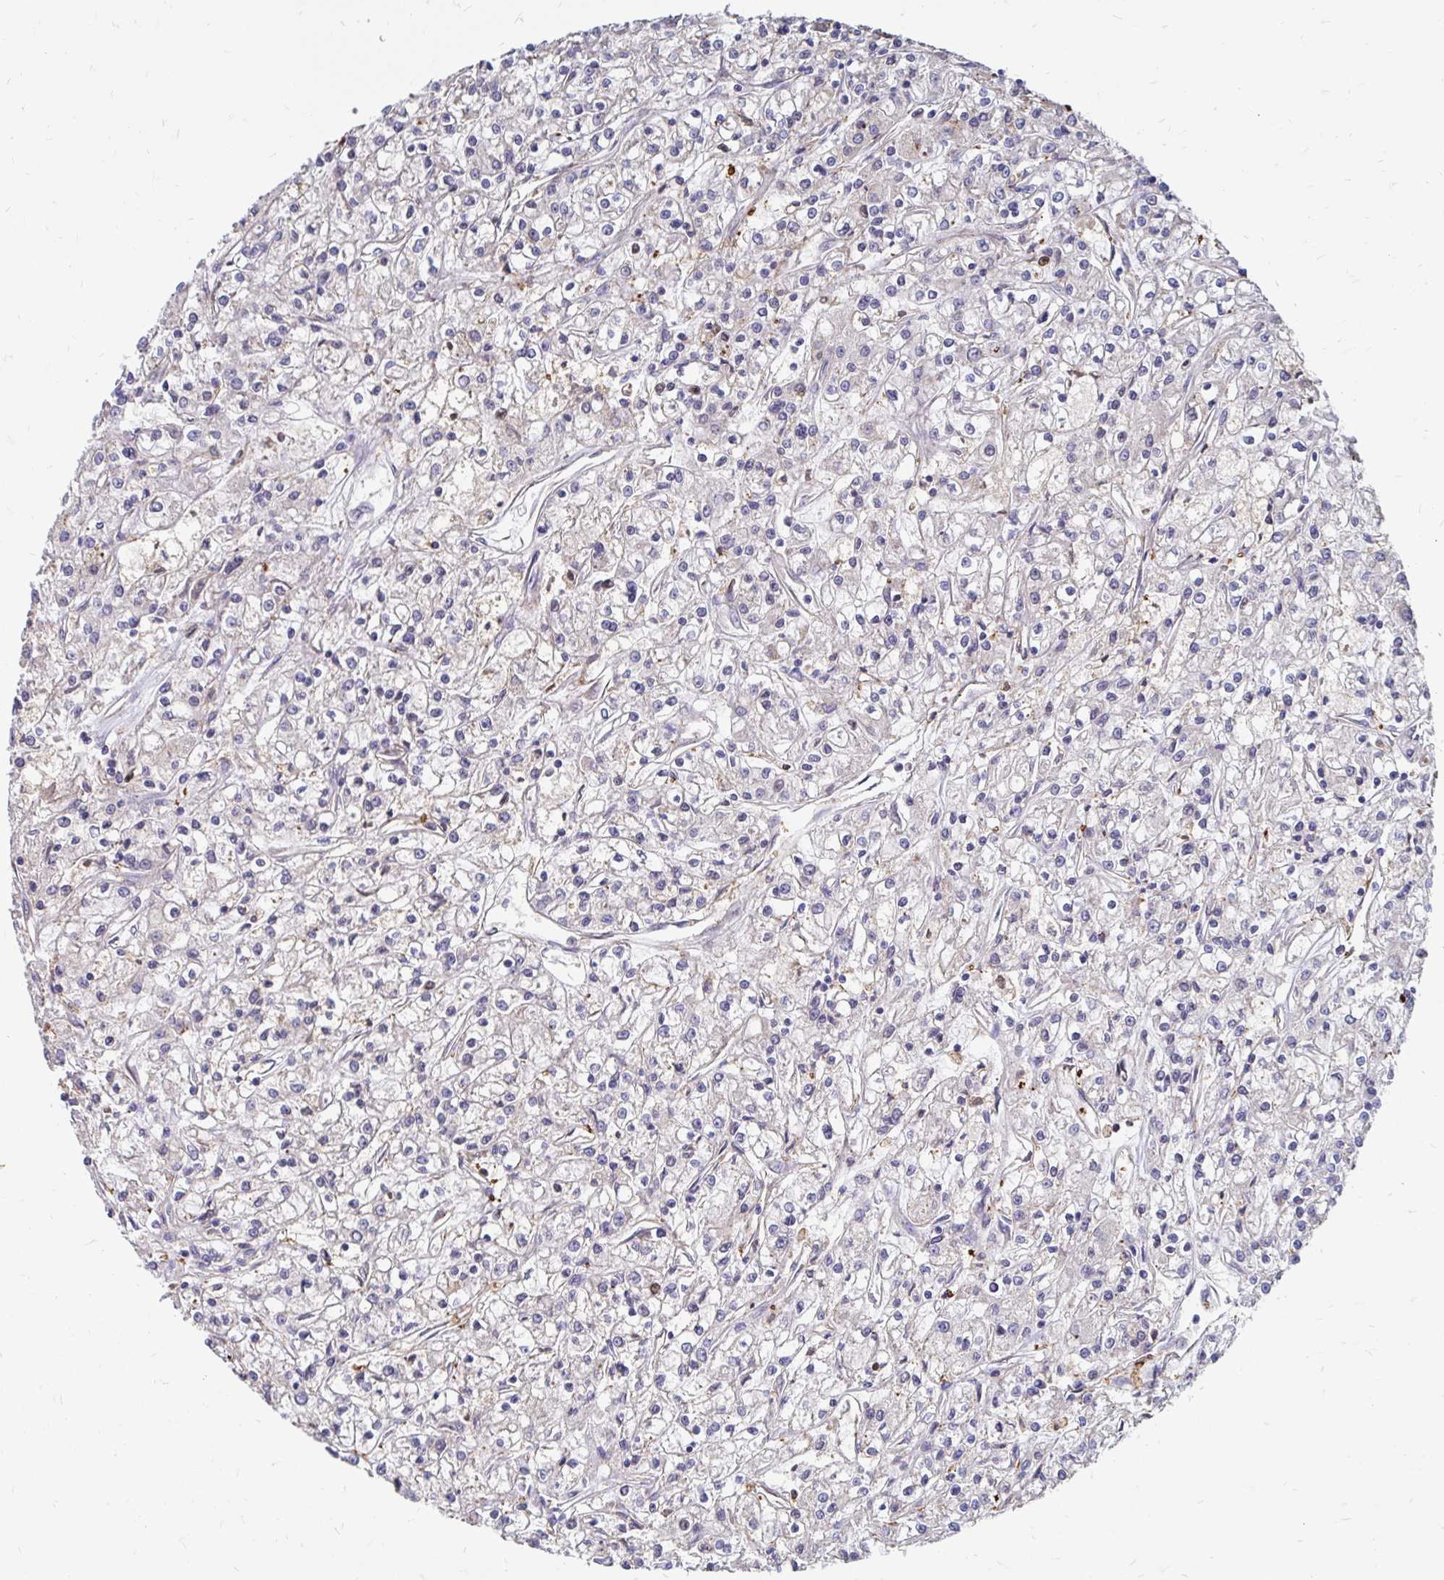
{"staining": {"intensity": "negative", "quantity": "none", "location": "none"}, "tissue": "renal cancer", "cell_type": "Tumor cells", "image_type": "cancer", "snomed": [{"axis": "morphology", "description": "Adenocarcinoma, NOS"}, {"axis": "topography", "description": "Kidney"}], "caption": "A photomicrograph of renal adenocarcinoma stained for a protein shows no brown staining in tumor cells. (Brightfield microscopy of DAB immunohistochemistry at high magnification).", "gene": "CDKL1", "patient": {"sex": "female", "age": 59}}